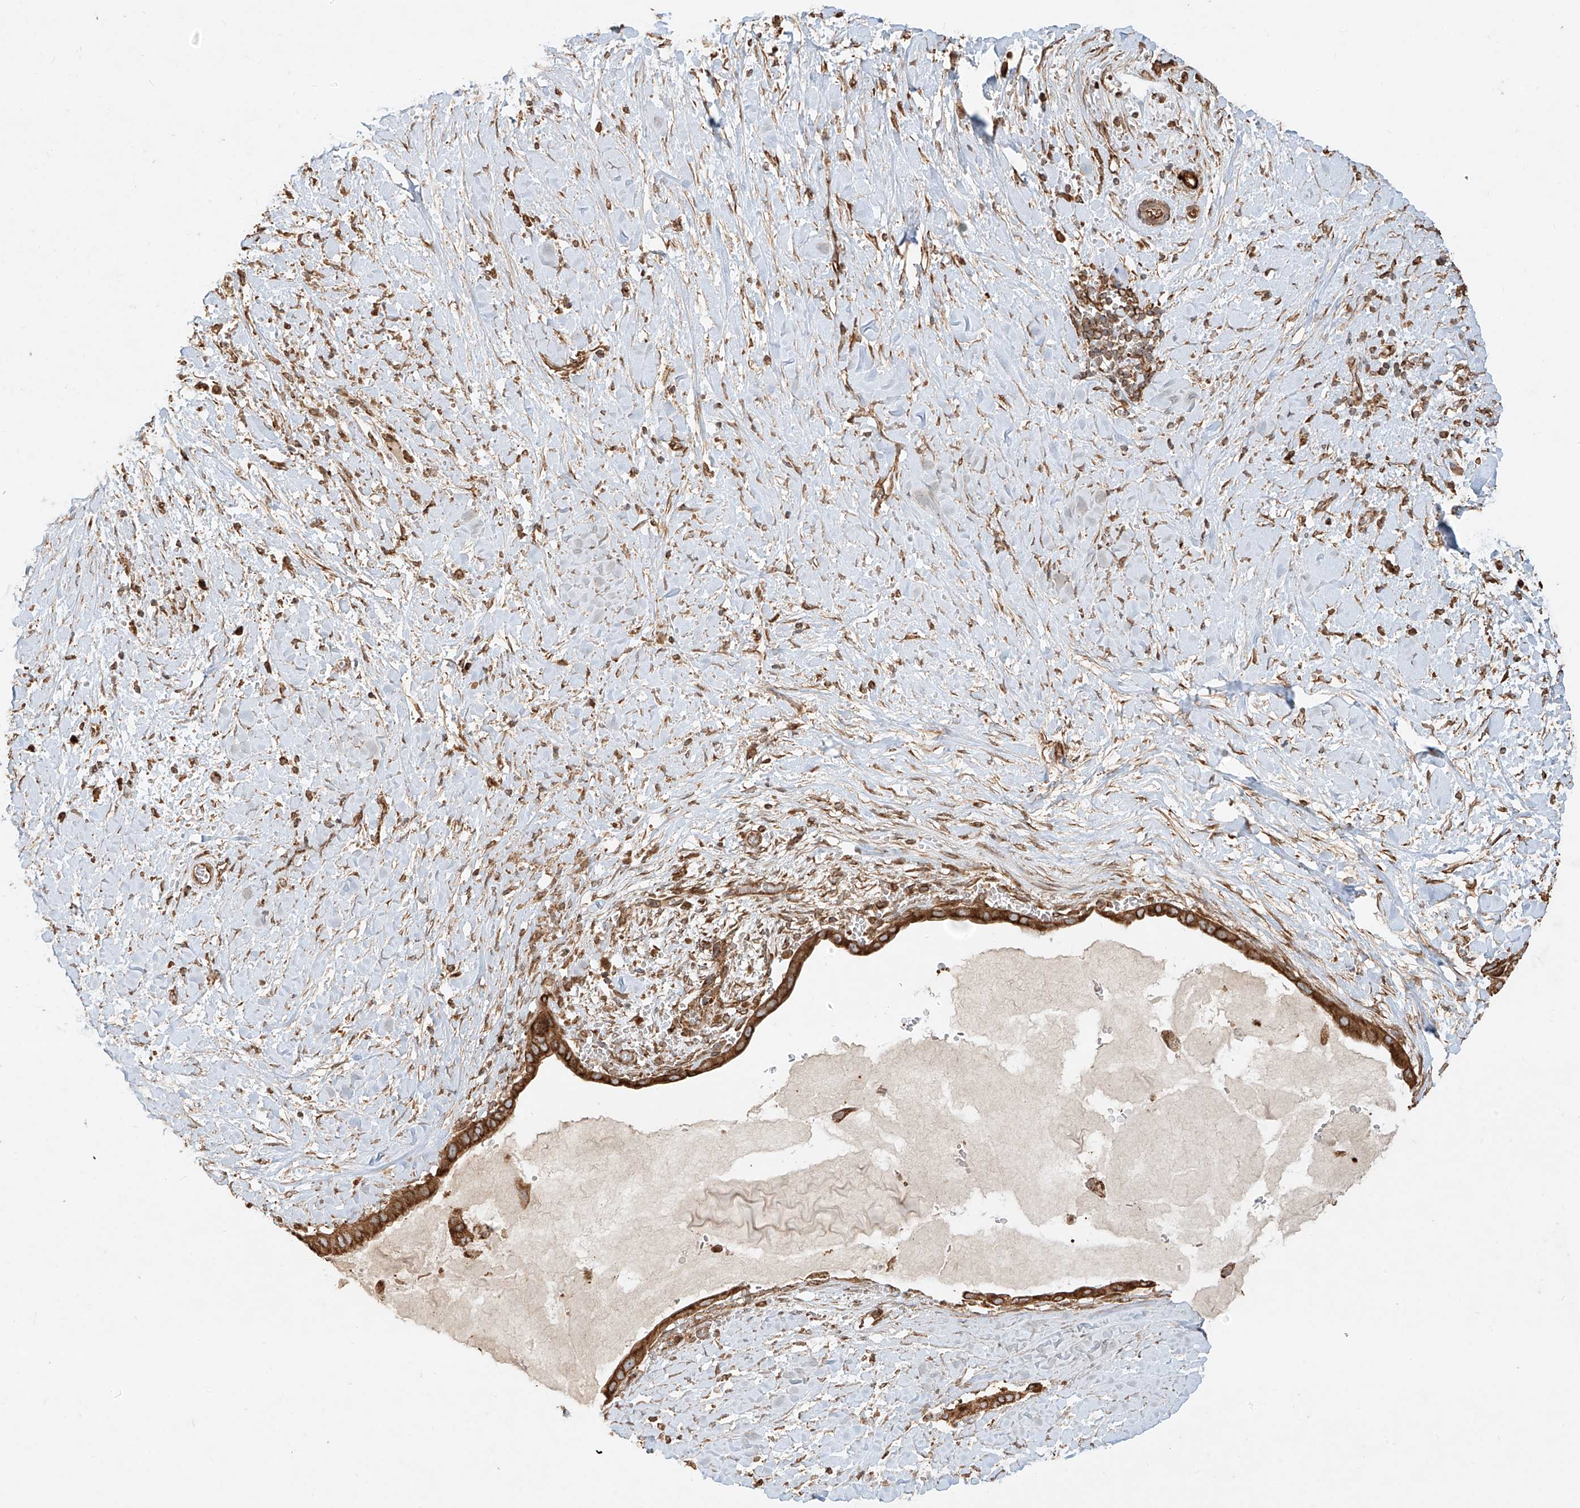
{"staining": {"intensity": "strong", "quantity": ">75%", "location": "cytoplasmic/membranous"}, "tissue": "pancreatic cancer", "cell_type": "Tumor cells", "image_type": "cancer", "snomed": [{"axis": "morphology", "description": "Adenocarcinoma, NOS"}, {"axis": "topography", "description": "Pancreas"}], "caption": "Adenocarcinoma (pancreatic) tissue shows strong cytoplasmic/membranous positivity in about >75% of tumor cells Nuclei are stained in blue.", "gene": "EFNB1", "patient": {"sex": "male", "age": 55}}